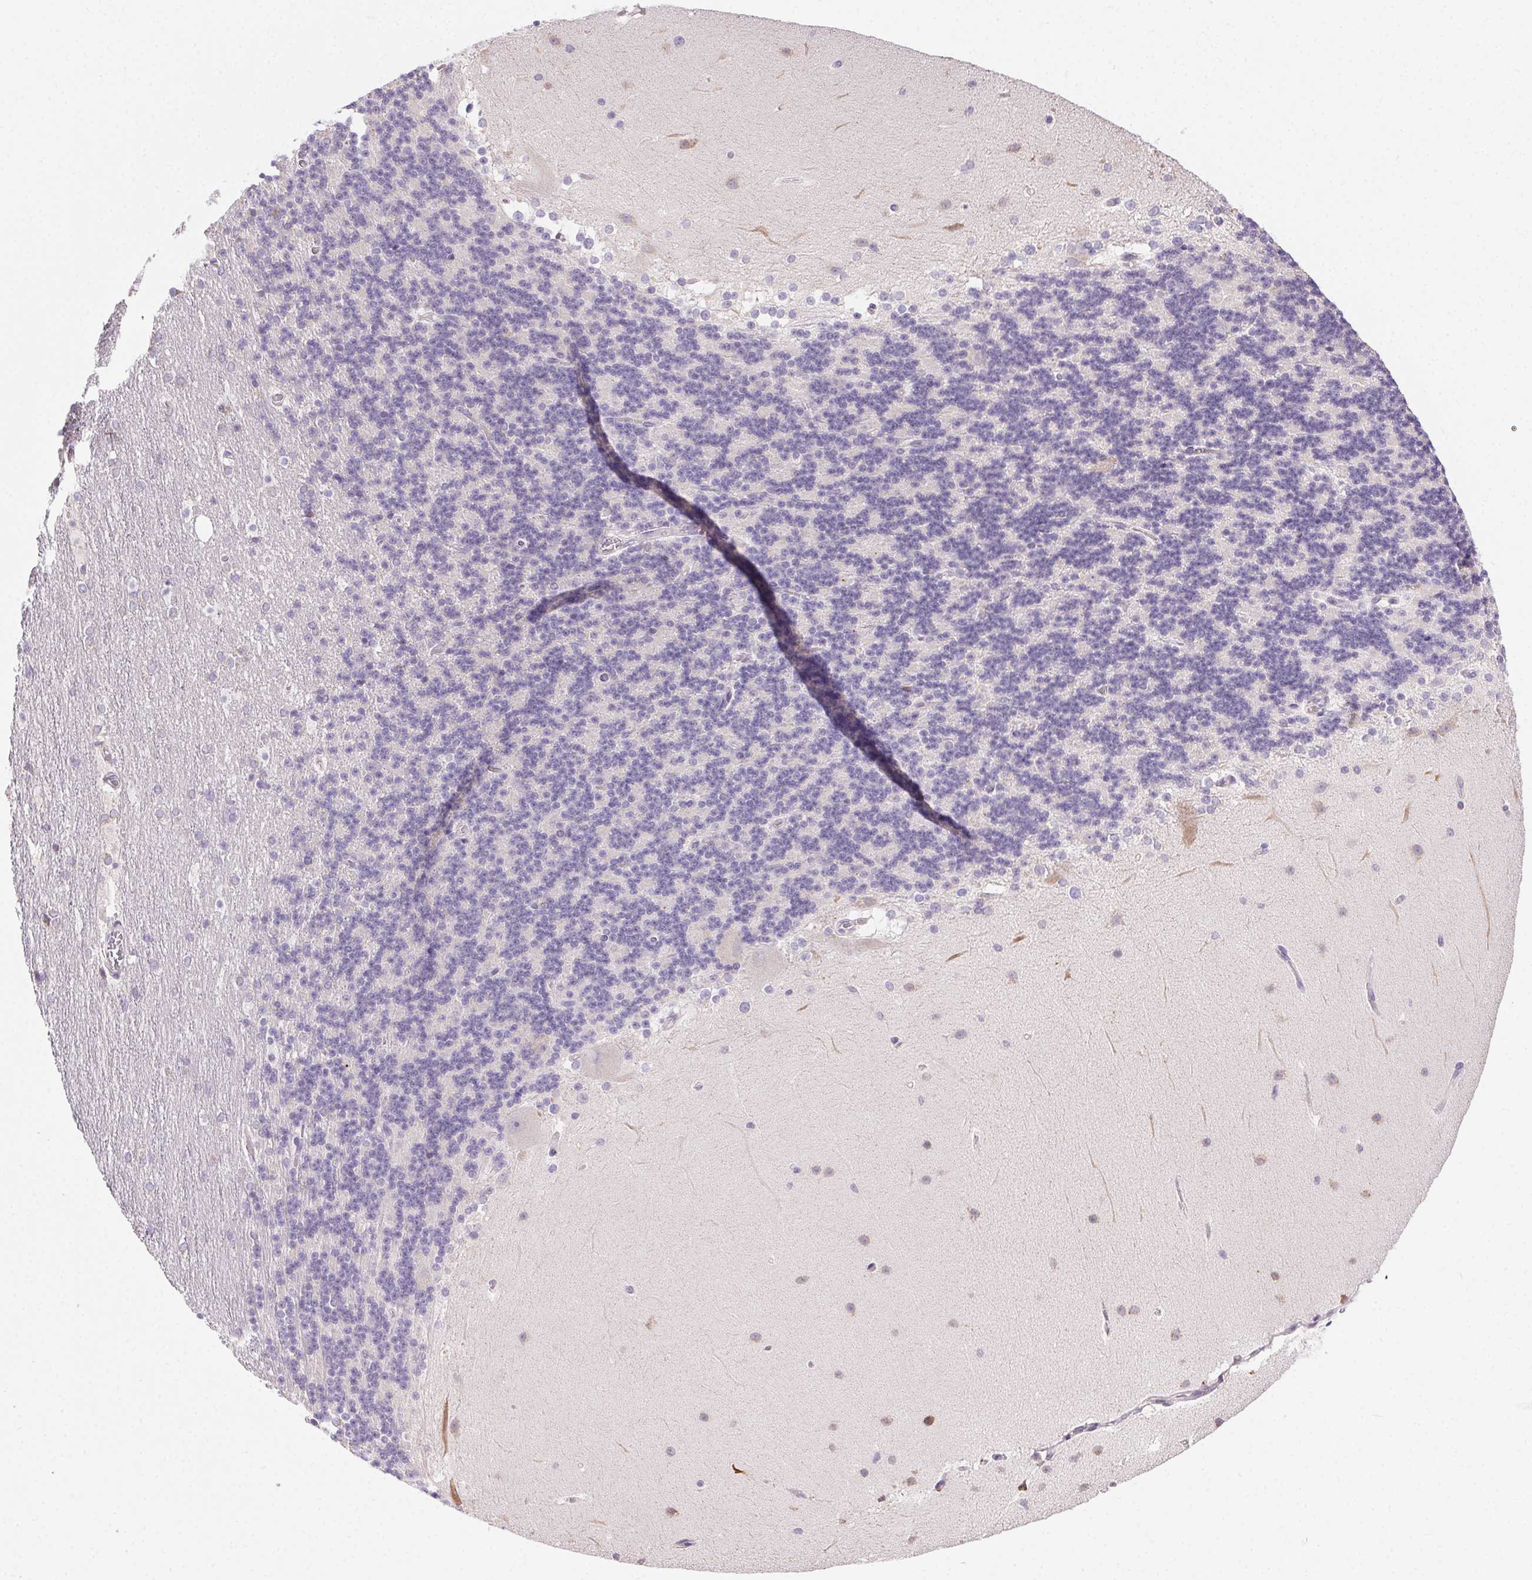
{"staining": {"intensity": "negative", "quantity": "none", "location": "none"}, "tissue": "cerebellum", "cell_type": "Cells in granular layer", "image_type": "normal", "snomed": [{"axis": "morphology", "description": "Normal tissue, NOS"}, {"axis": "topography", "description": "Cerebellum"}], "caption": "The histopathology image displays no staining of cells in granular layer in normal cerebellum. Nuclei are stained in blue.", "gene": "SNX31", "patient": {"sex": "female", "age": 19}}